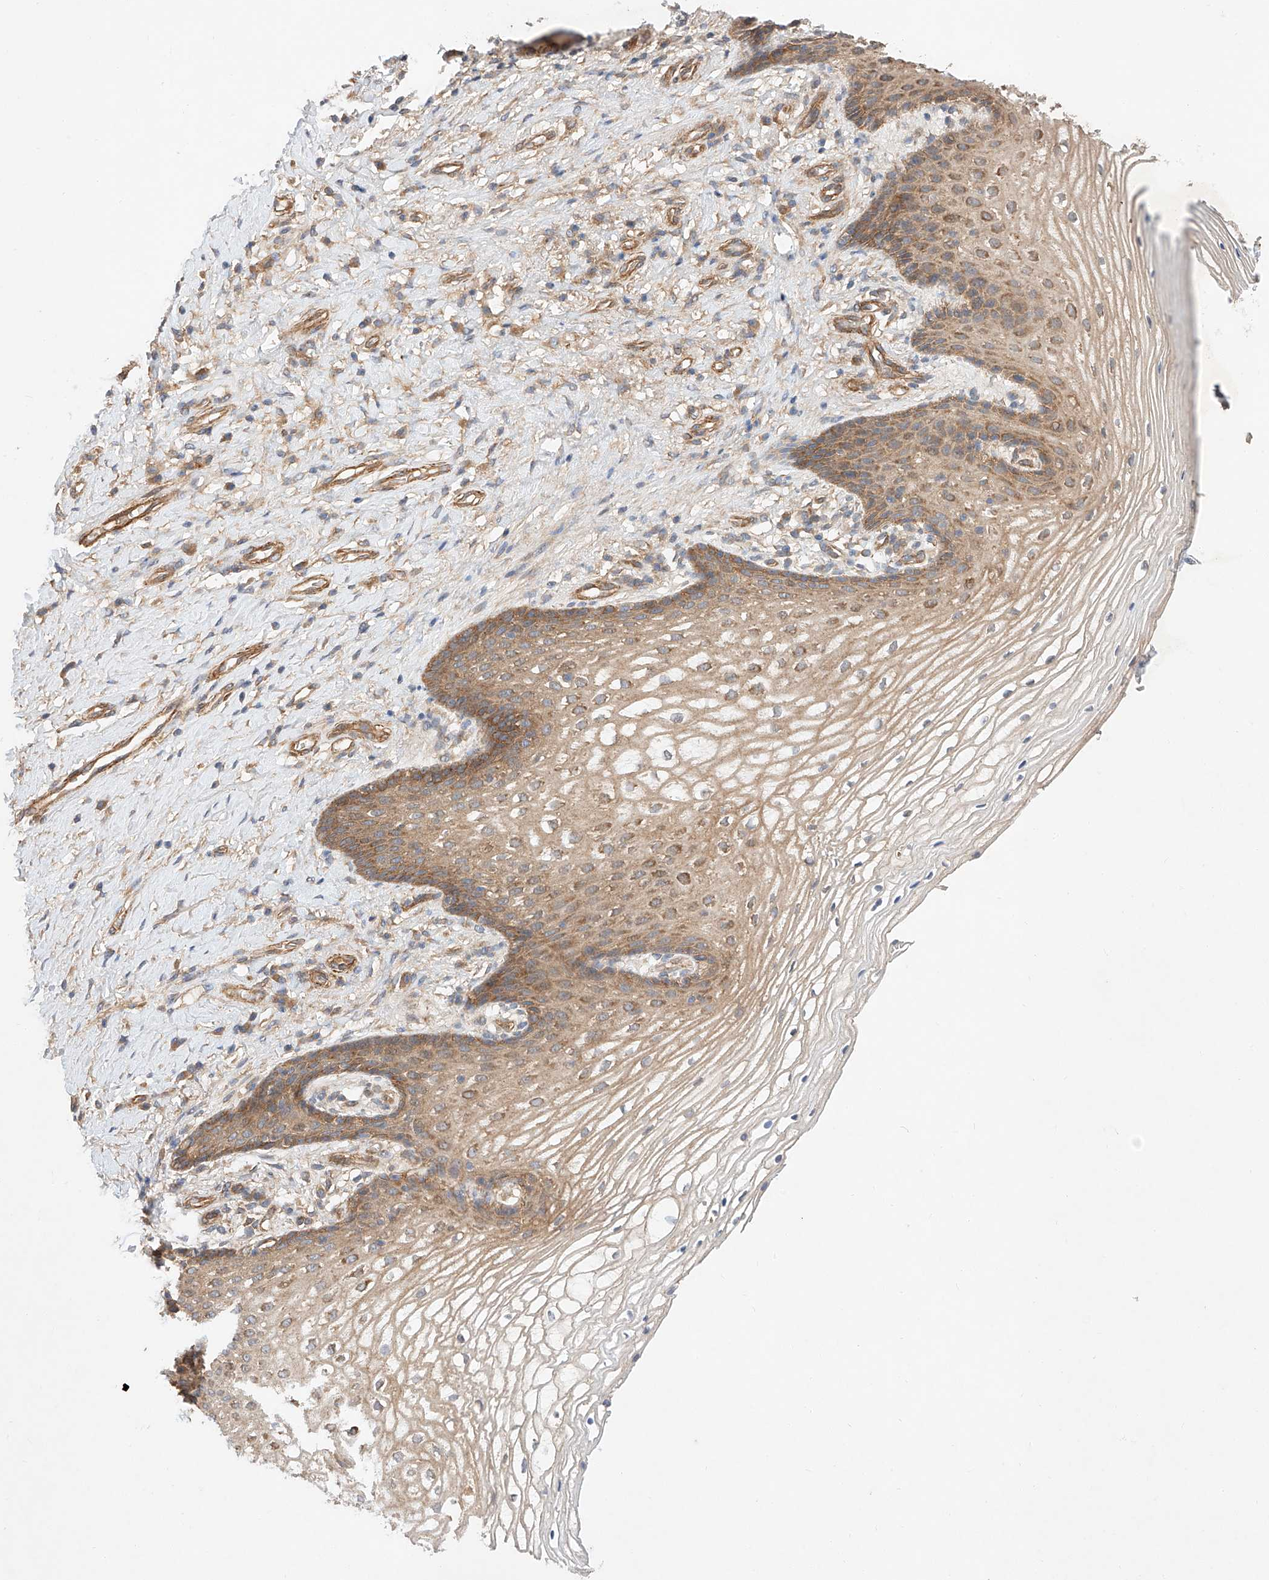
{"staining": {"intensity": "moderate", "quantity": ">75%", "location": "cytoplasmic/membranous"}, "tissue": "vagina", "cell_type": "Squamous epithelial cells", "image_type": "normal", "snomed": [{"axis": "morphology", "description": "Normal tissue, NOS"}, {"axis": "topography", "description": "Vagina"}], "caption": "Normal vagina was stained to show a protein in brown. There is medium levels of moderate cytoplasmic/membranous positivity in approximately >75% of squamous epithelial cells. The protein of interest is shown in brown color, while the nuclei are stained blue.", "gene": "RAB23", "patient": {"sex": "female", "age": 60}}